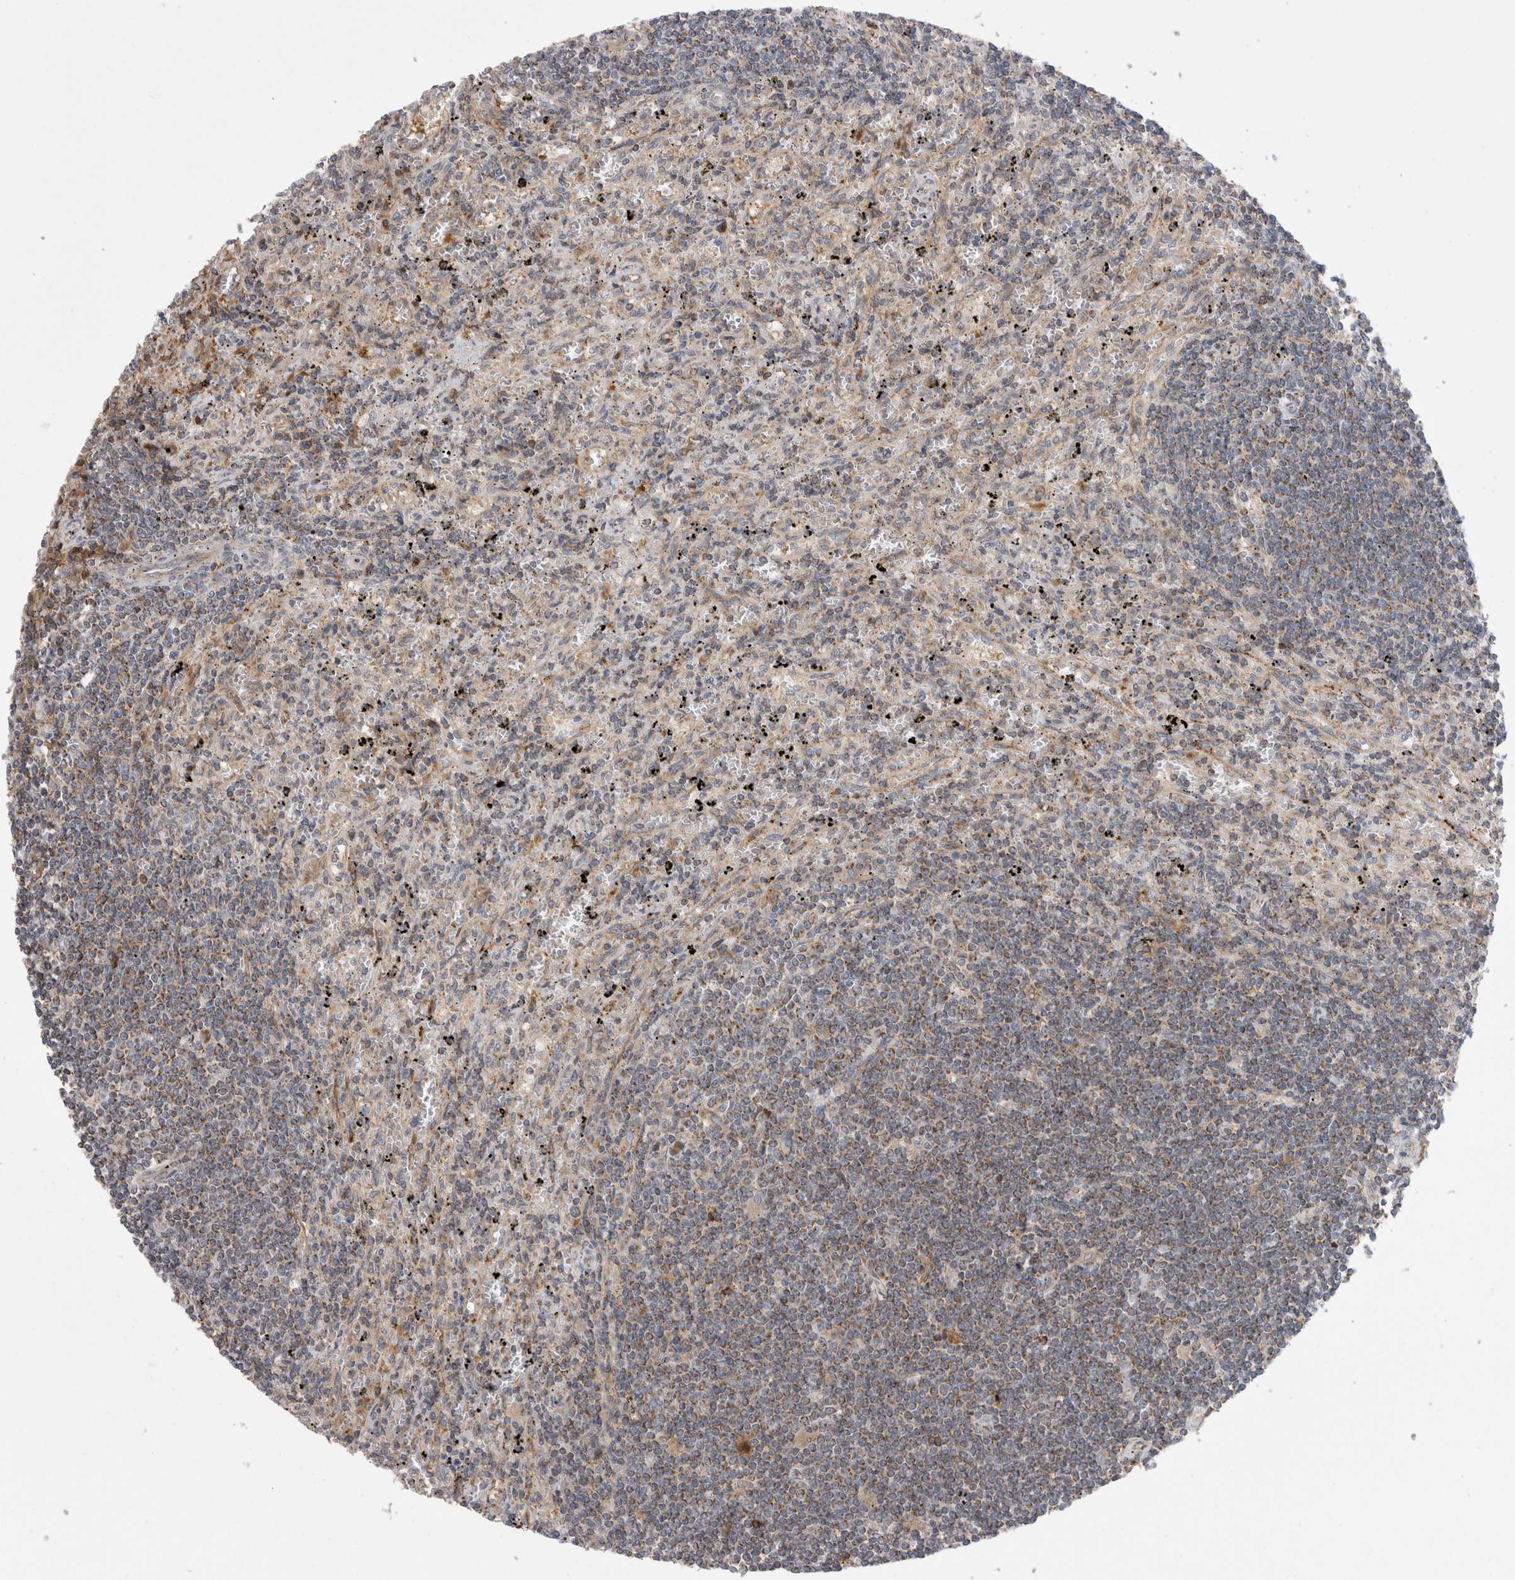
{"staining": {"intensity": "weak", "quantity": ">75%", "location": "cytoplasmic/membranous"}, "tissue": "lymphoma", "cell_type": "Tumor cells", "image_type": "cancer", "snomed": [{"axis": "morphology", "description": "Malignant lymphoma, non-Hodgkin's type, Low grade"}, {"axis": "topography", "description": "Spleen"}], "caption": "This is an image of IHC staining of malignant lymphoma, non-Hodgkin's type (low-grade), which shows weak staining in the cytoplasmic/membranous of tumor cells.", "gene": "DARS2", "patient": {"sex": "male", "age": 76}}